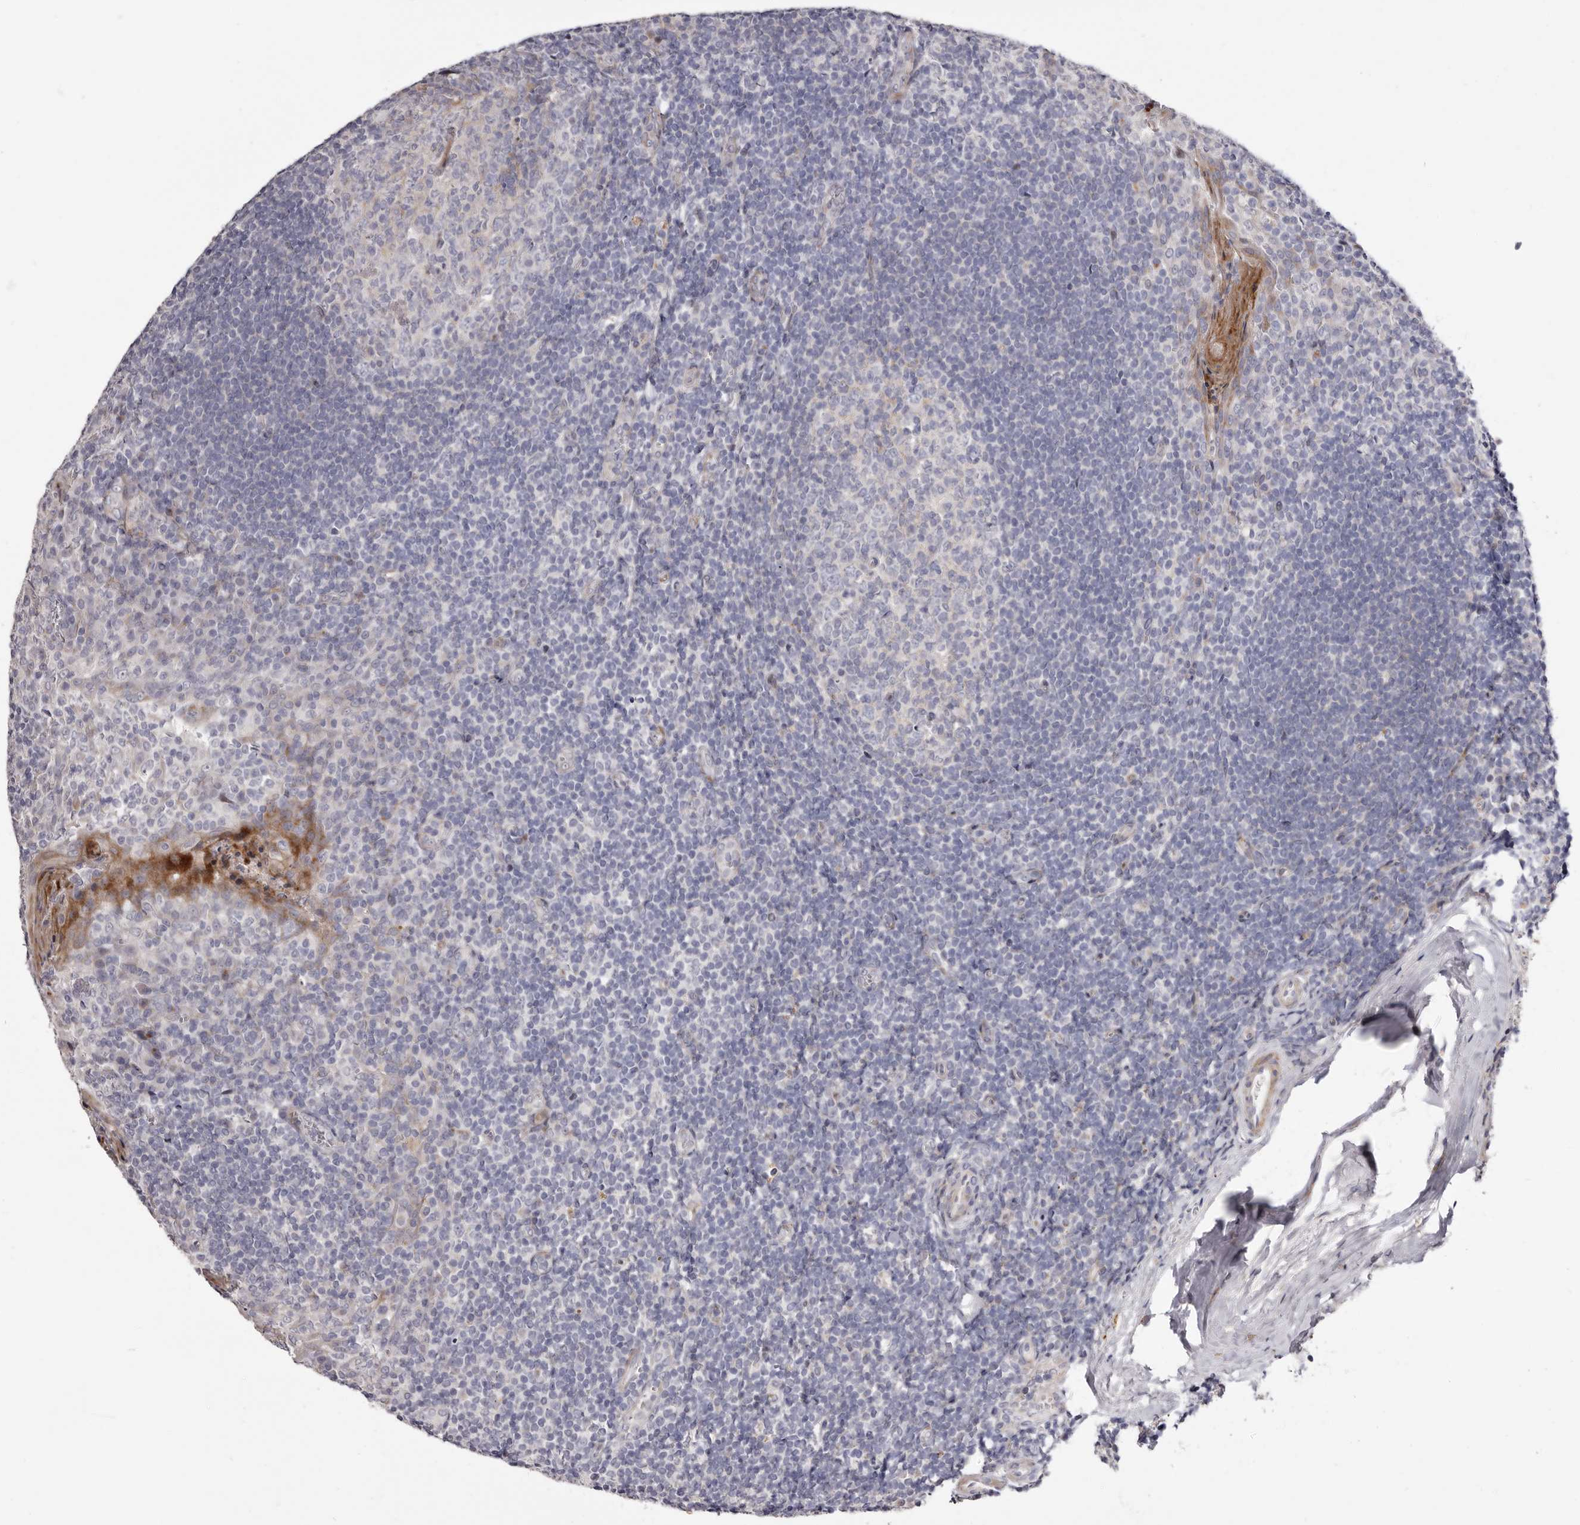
{"staining": {"intensity": "negative", "quantity": "none", "location": "none"}, "tissue": "tonsil", "cell_type": "Germinal center cells", "image_type": "normal", "snomed": [{"axis": "morphology", "description": "Normal tissue, NOS"}, {"axis": "topography", "description": "Tonsil"}], "caption": "Micrograph shows no significant protein positivity in germinal center cells of benign tonsil. Nuclei are stained in blue.", "gene": "AIDA", "patient": {"sex": "male", "age": 27}}